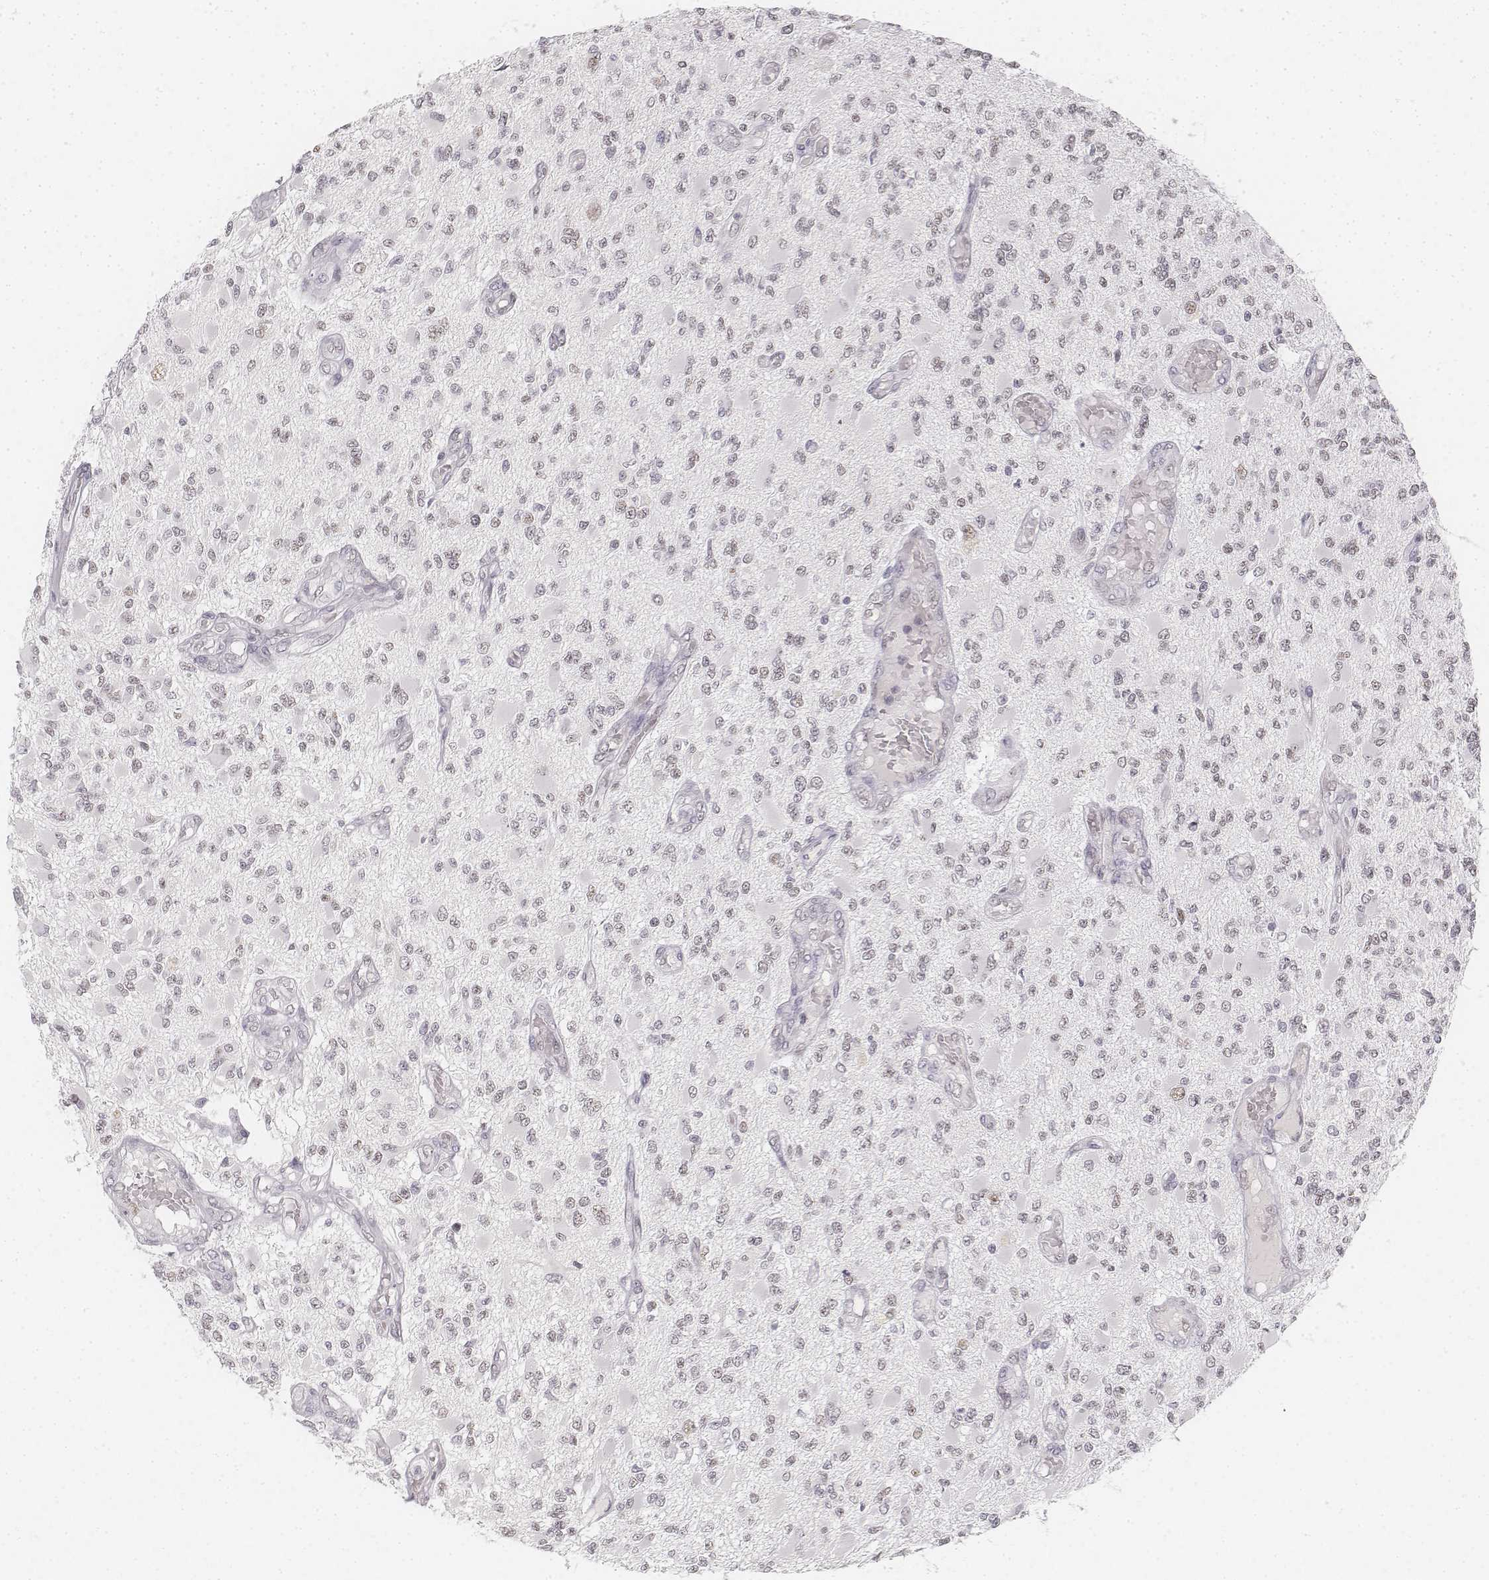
{"staining": {"intensity": "negative", "quantity": "none", "location": "none"}, "tissue": "glioma", "cell_type": "Tumor cells", "image_type": "cancer", "snomed": [{"axis": "morphology", "description": "Glioma, malignant, High grade"}, {"axis": "topography", "description": "Brain"}], "caption": "Immunohistochemical staining of human glioma displays no significant expression in tumor cells.", "gene": "KRTAP2-1", "patient": {"sex": "female", "age": 63}}